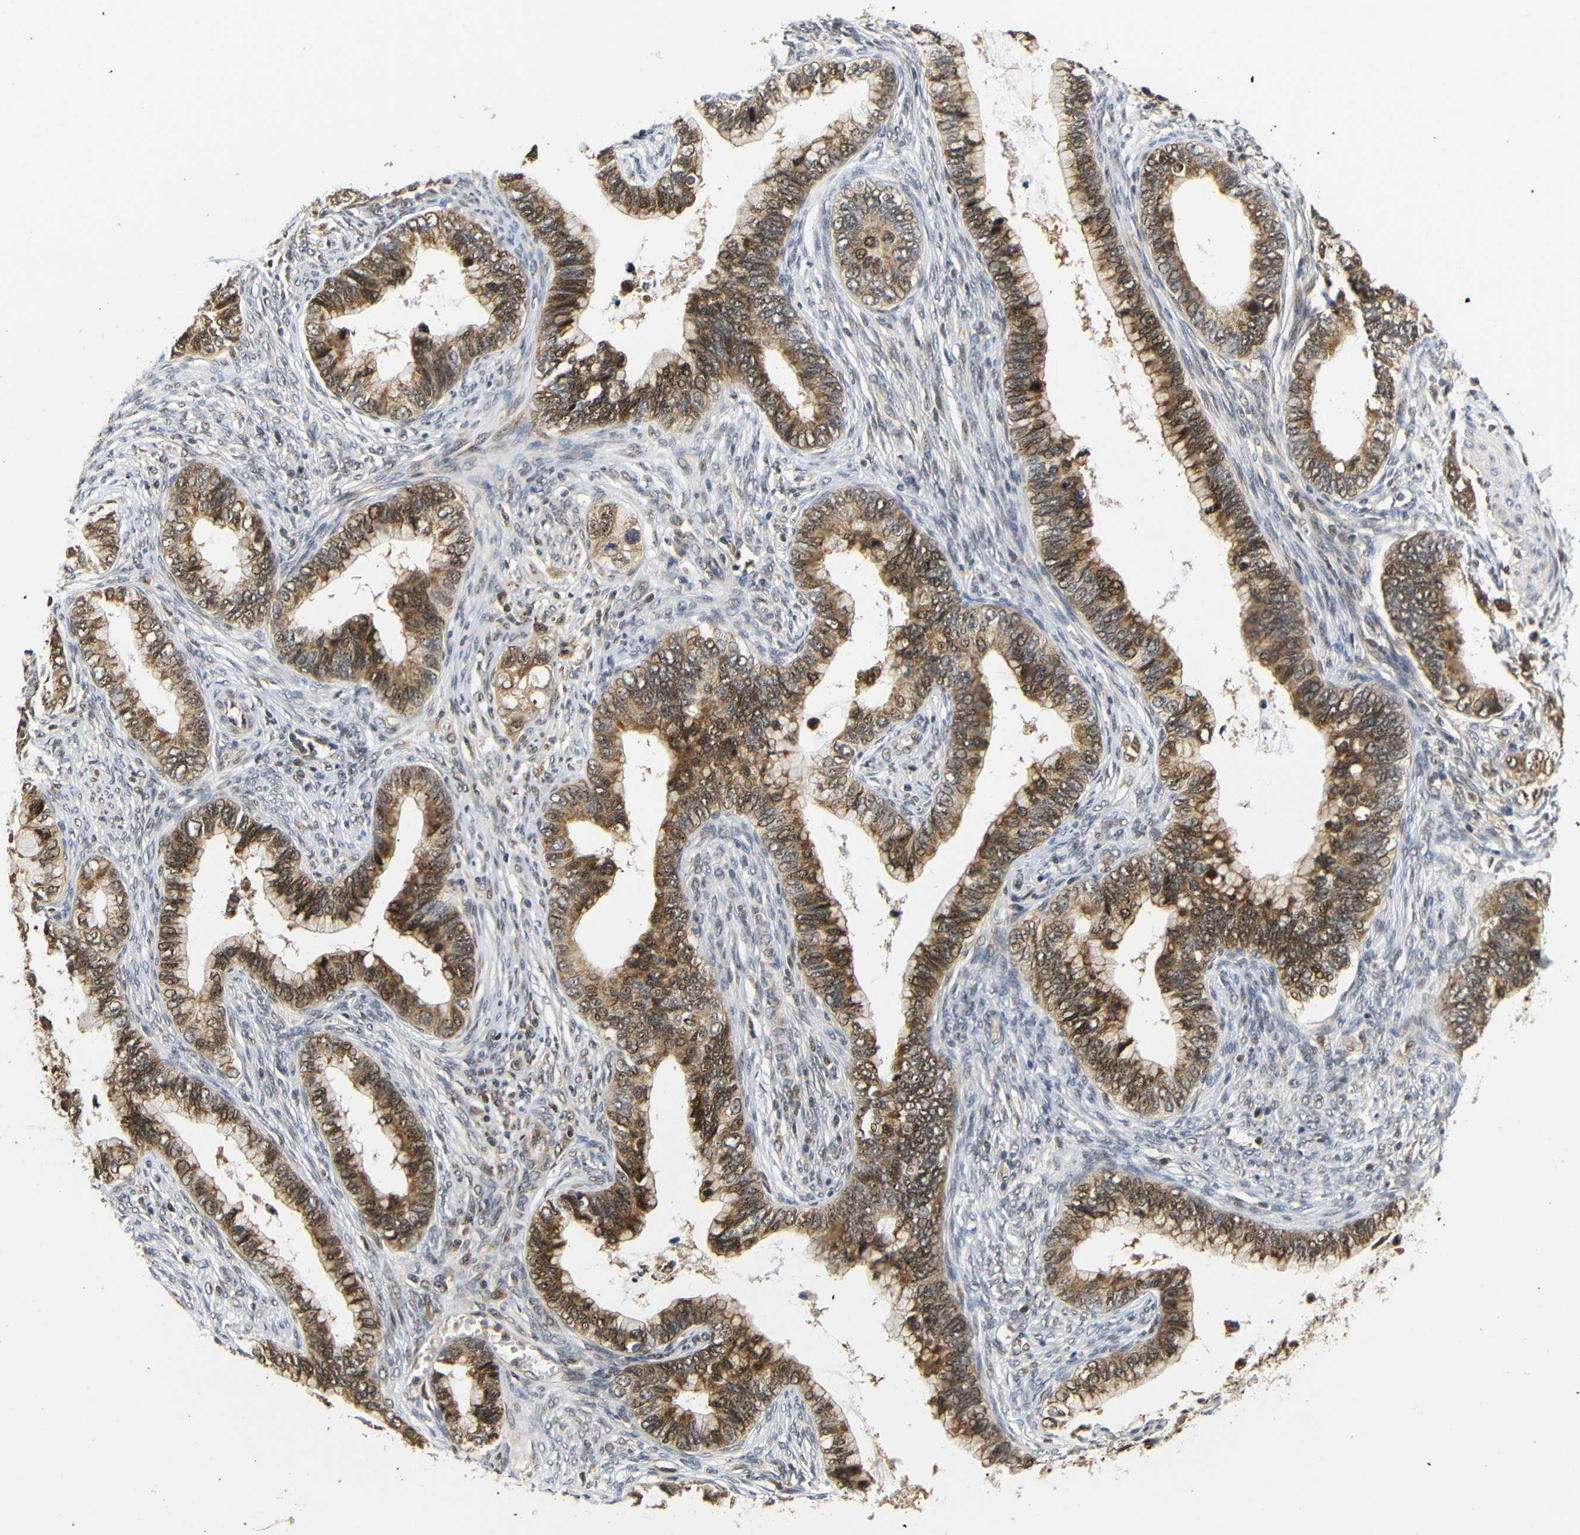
{"staining": {"intensity": "moderate", "quantity": ">75%", "location": "cytoplasmic/membranous"}, "tissue": "cervical cancer", "cell_type": "Tumor cells", "image_type": "cancer", "snomed": [{"axis": "morphology", "description": "Adenocarcinoma, NOS"}, {"axis": "topography", "description": "Cervix"}], "caption": "This image displays immunohistochemistry staining of human cervical adenocarcinoma, with medium moderate cytoplasmic/membranous expression in about >75% of tumor cells.", "gene": "GJA5", "patient": {"sex": "female", "age": 44}}